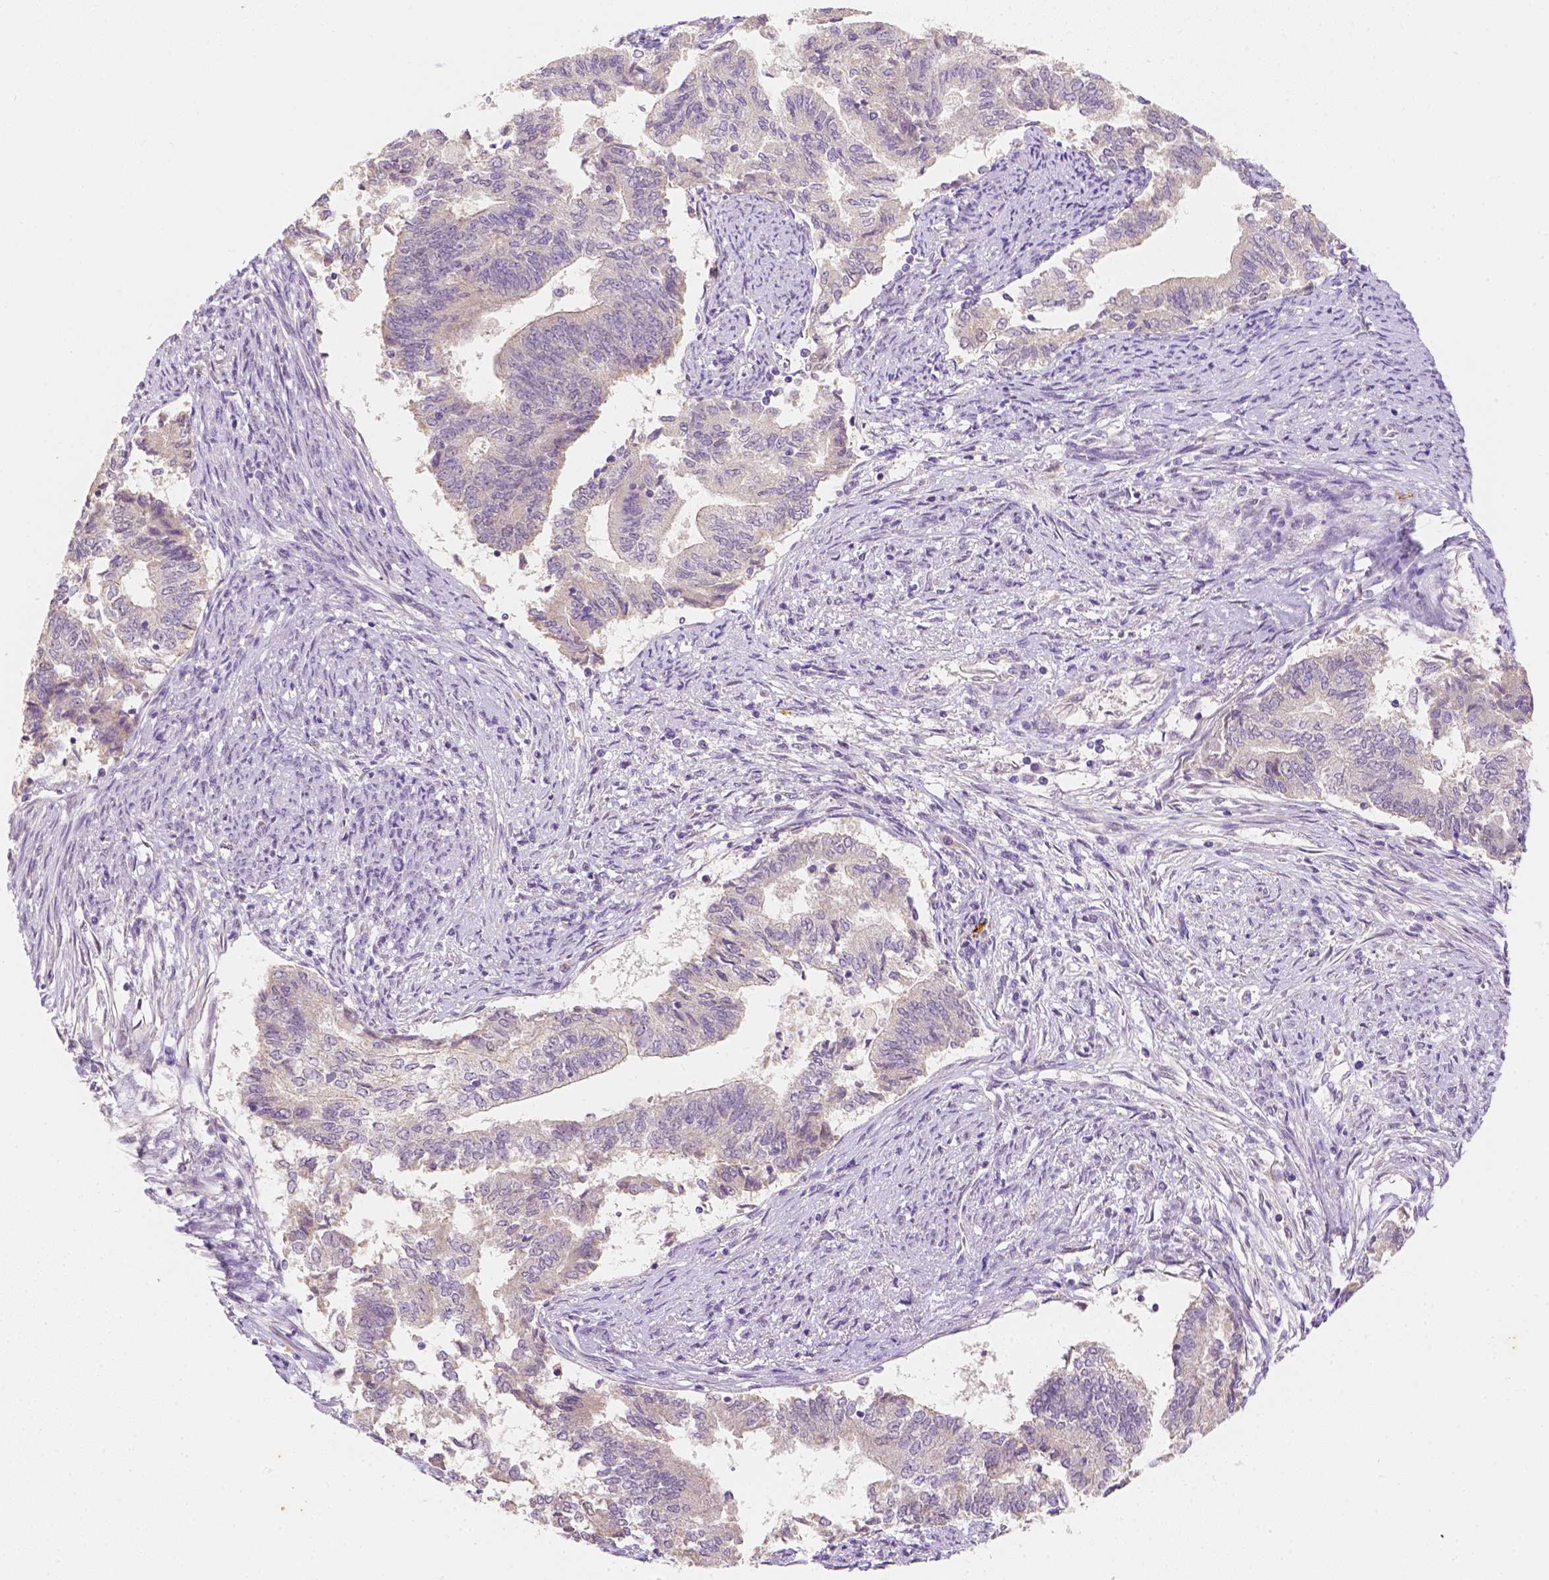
{"staining": {"intensity": "negative", "quantity": "none", "location": "none"}, "tissue": "endometrial cancer", "cell_type": "Tumor cells", "image_type": "cancer", "snomed": [{"axis": "morphology", "description": "Adenocarcinoma, NOS"}, {"axis": "topography", "description": "Endometrium"}], "caption": "A photomicrograph of endometrial adenocarcinoma stained for a protein demonstrates no brown staining in tumor cells. (DAB (3,3'-diaminobenzidine) immunohistochemistry, high magnification).", "gene": "C10orf67", "patient": {"sex": "female", "age": 65}}